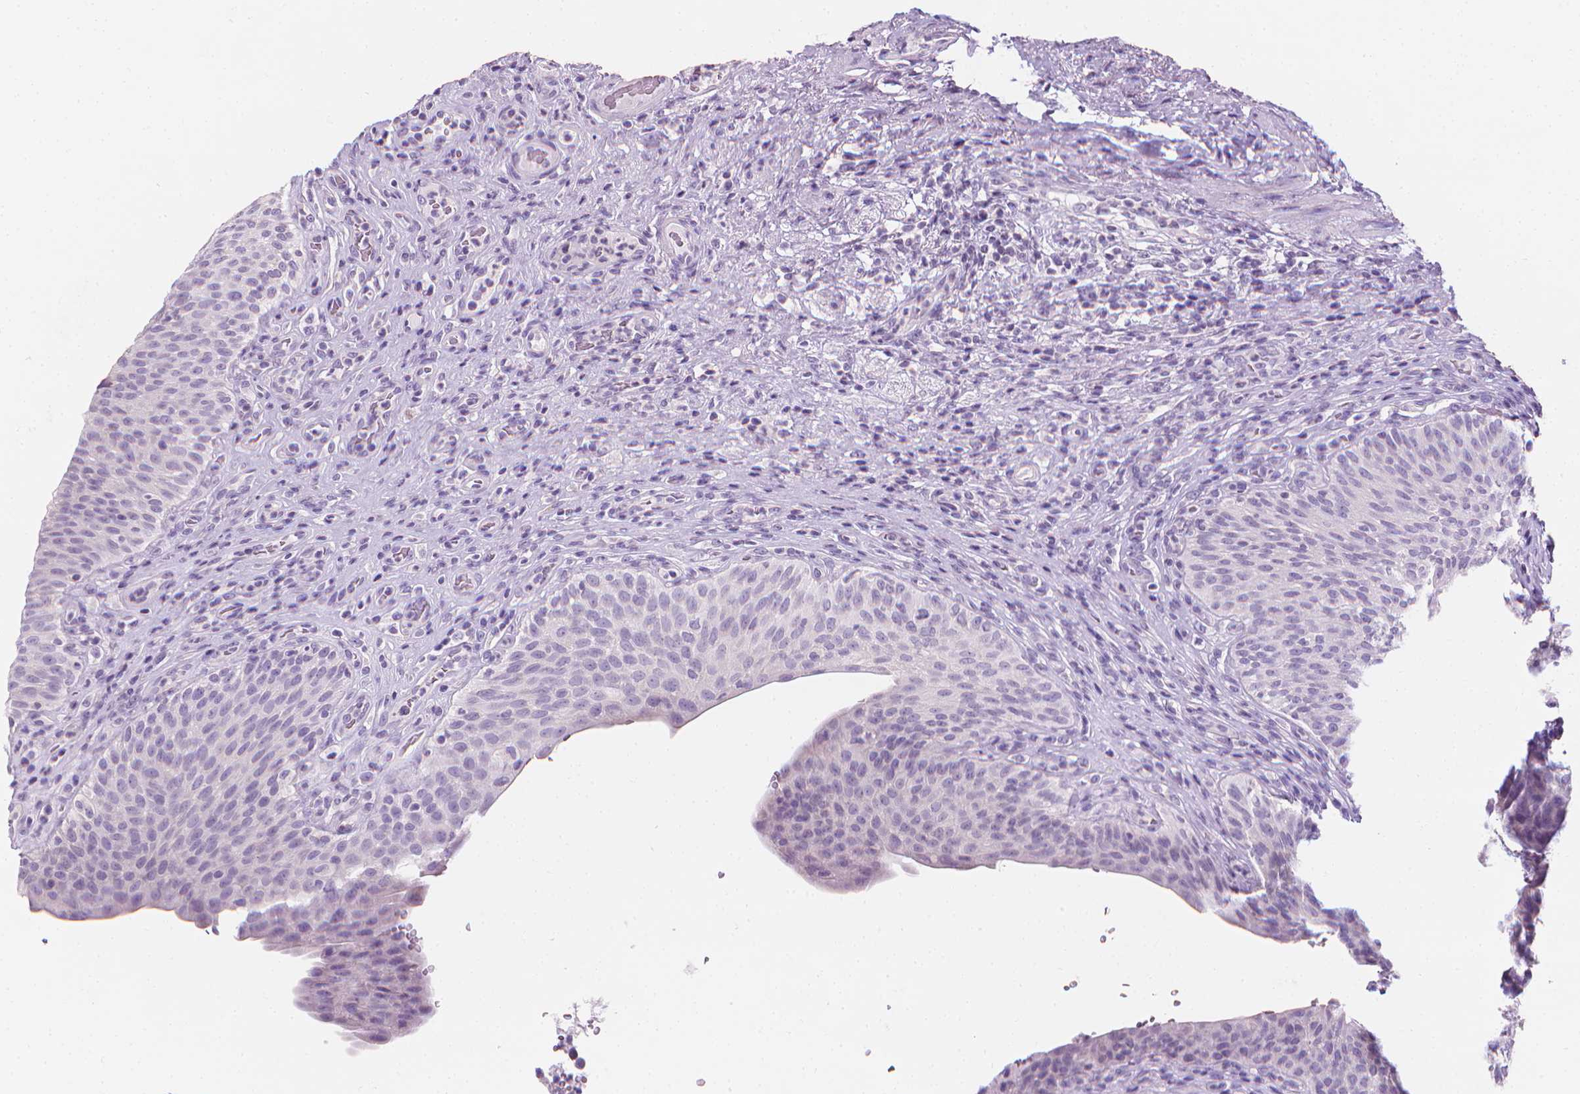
{"staining": {"intensity": "negative", "quantity": "none", "location": "none"}, "tissue": "urinary bladder", "cell_type": "Urothelial cells", "image_type": "normal", "snomed": [{"axis": "morphology", "description": "Normal tissue, NOS"}, {"axis": "topography", "description": "Urinary bladder"}, {"axis": "topography", "description": "Peripheral nerve tissue"}], "caption": "This is an immunohistochemistry (IHC) histopathology image of benign human urinary bladder. There is no staining in urothelial cells.", "gene": "DCAF8L1", "patient": {"sex": "male", "age": 66}}